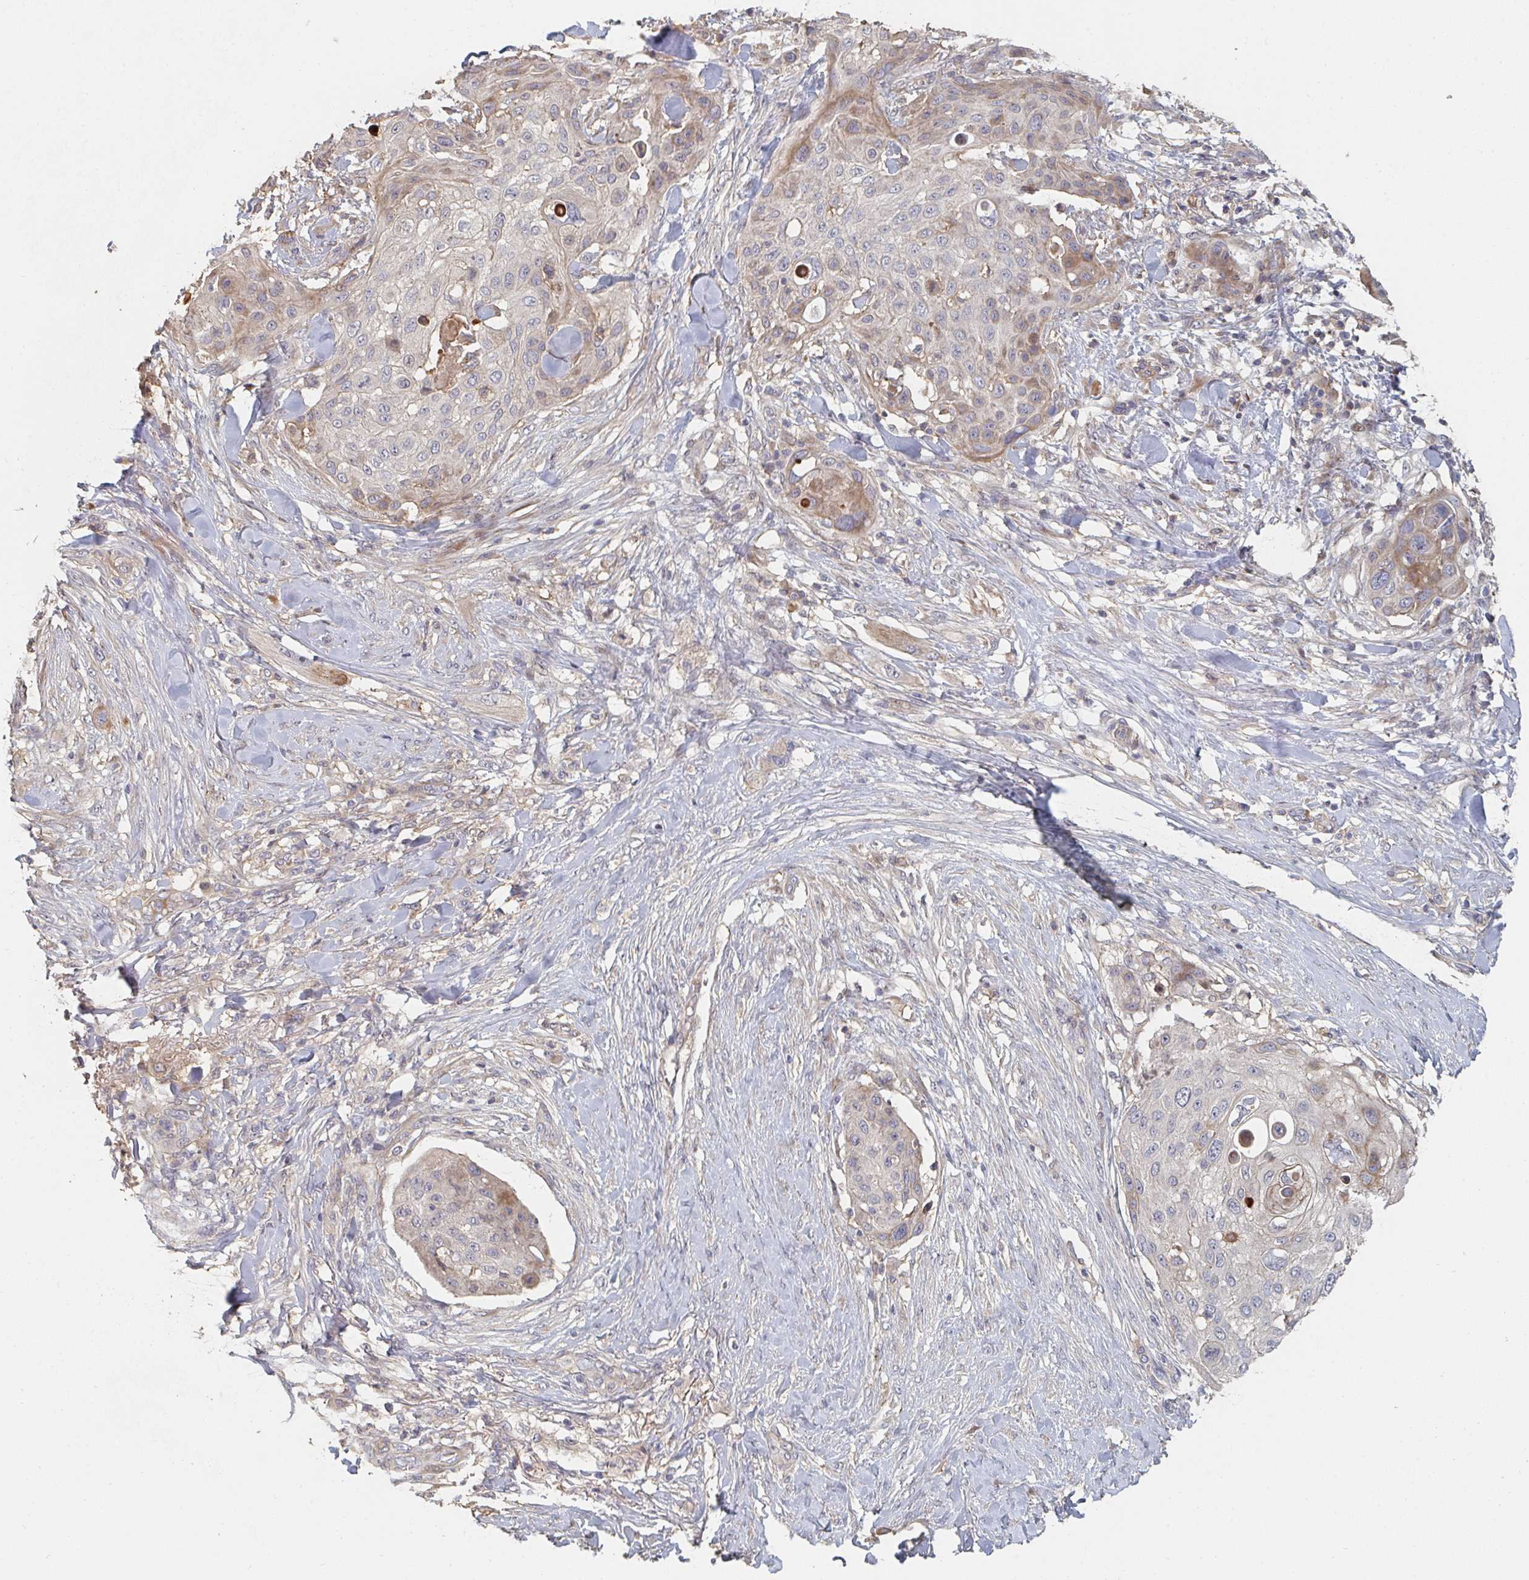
{"staining": {"intensity": "moderate", "quantity": "<25%", "location": "cytoplasmic/membranous"}, "tissue": "skin cancer", "cell_type": "Tumor cells", "image_type": "cancer", "snomed": [{"axis": "morphology", "description": "Squamous cell carcinoma, NOS"}, {"axis": "topography", "description": "Skin"}], "caption": "IHC (DAB (3,3'-diaminobenzidine)) staining of human skin cancer reveals moderate cytoplasmic/membranous protein expression in about <25% of tumor cells. IHC stains the protein in brown and the nuclei are stained blue.", "gene": "PTEN", "patient": {"sex": "female", "age": 87}}